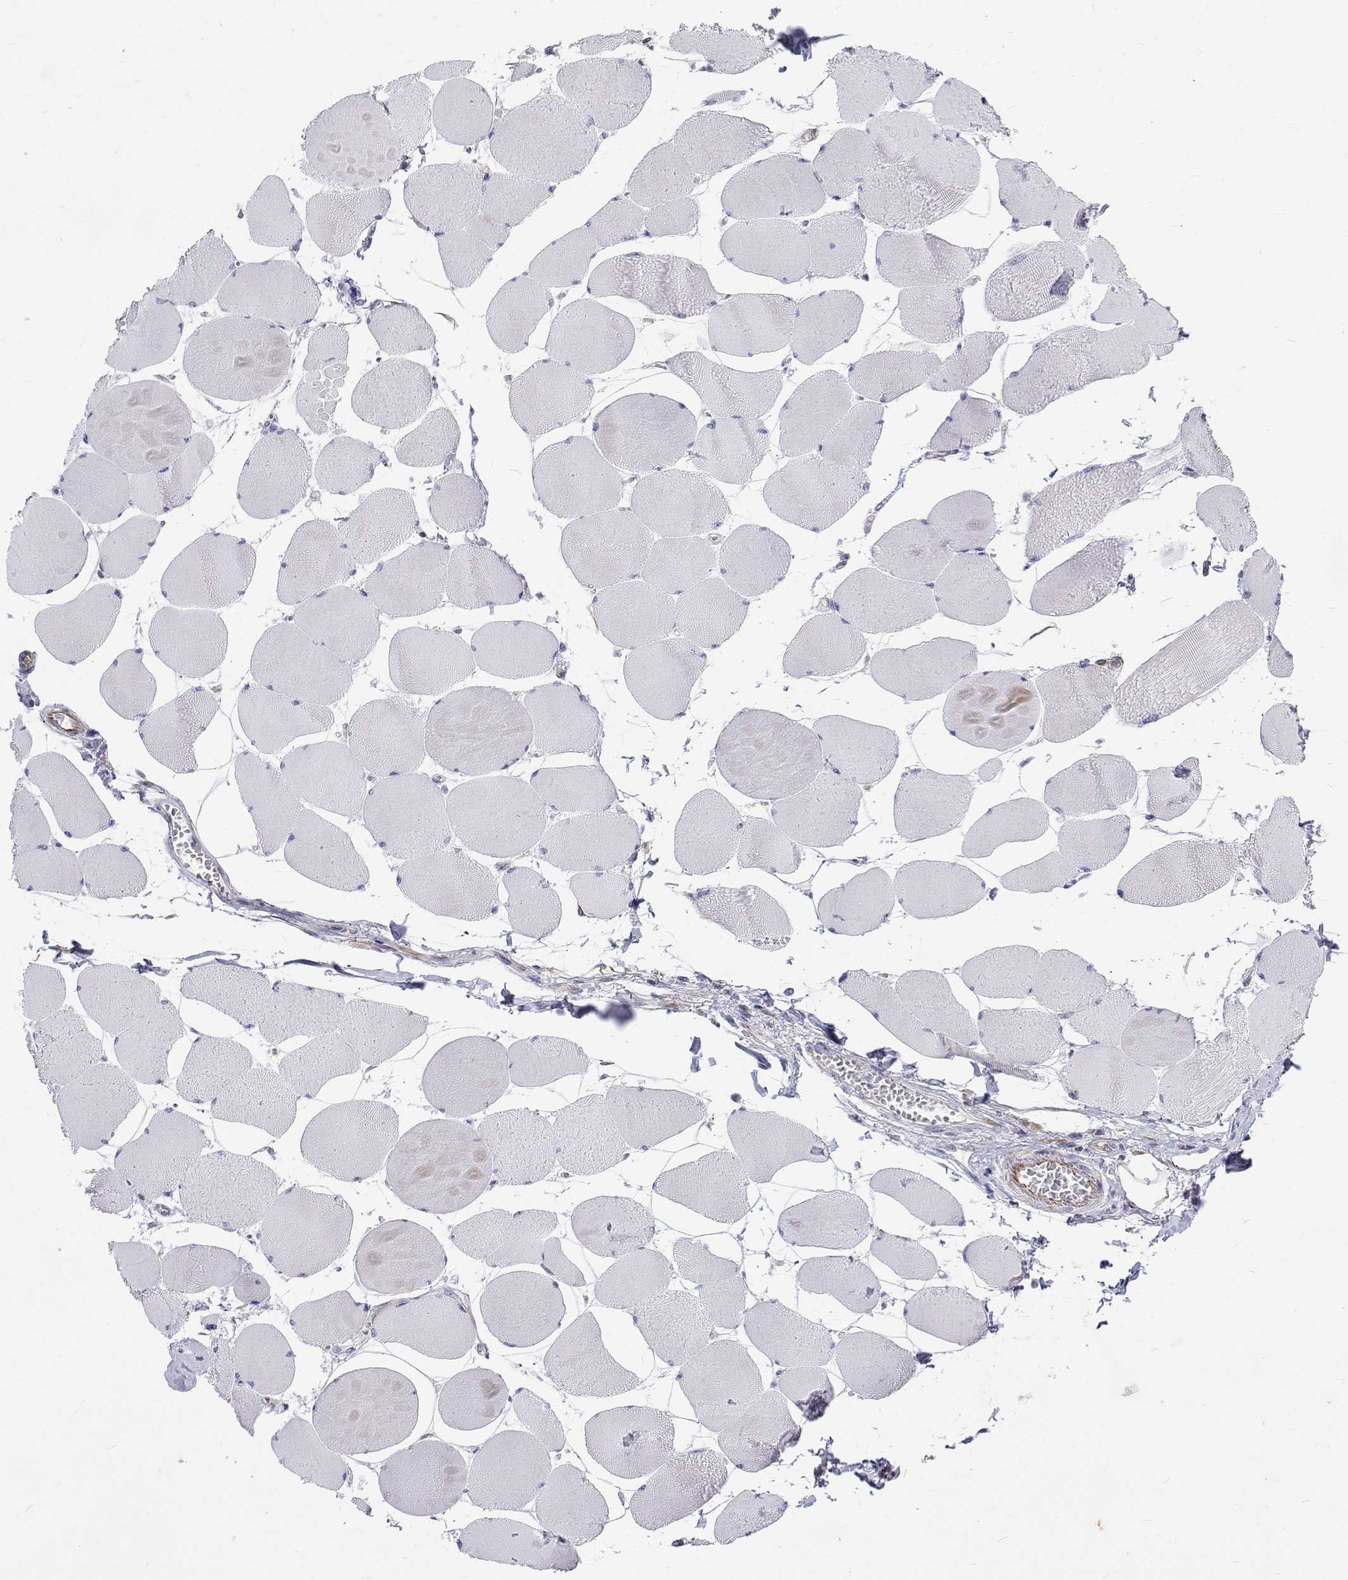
{"staining": {"intensity": "negative", "quantity": "none", "location": "none"}, "tissue": "skeletal muscle", "cell_type": "Myocytes", "image_type": "normal", "snomed": [{"axis": "morphology", "description": "Normal tissue, NOS"}, {"axis": "topography", "description": "Skeletal muscle"}], "caption": "DAB immunohistochemical staining of normal skeletal muscle shows no significant positivity in myocytes.", "gene": "OPRPN", "patient": {"sex": "female", "age": 75}}